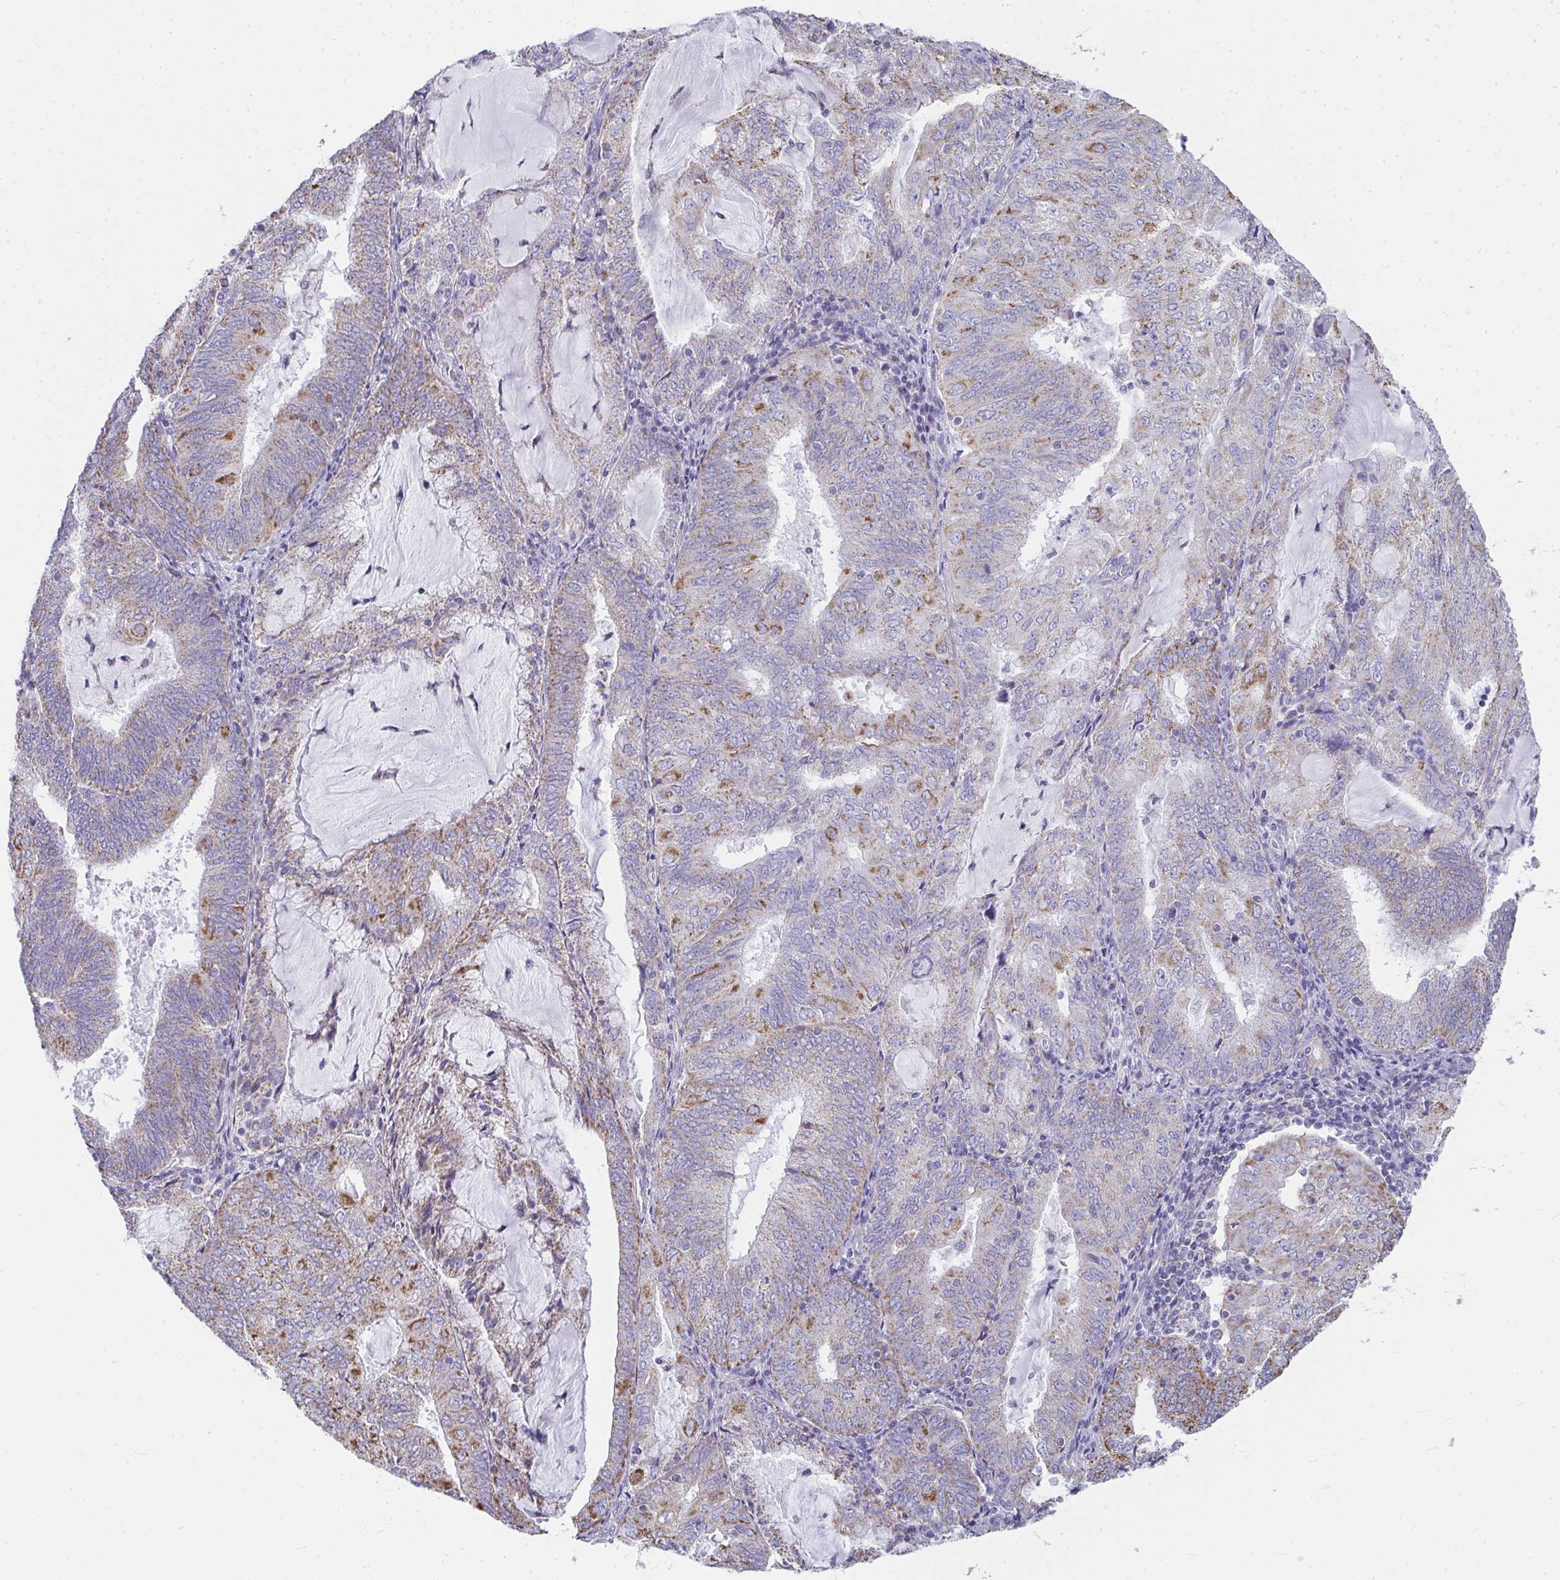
{"staining": {"intensity": "moderate", "quantity": "25%-75%", "location": "cytoplasmic/membranous"}, "tissue": "endometrial cancer", "cell_type": "Tumor cells", "image_type": "cancer", "snomed": [{"axis": "morphology", "description": "Adenocarcinoma, NOS"}, {"axis": "topography", "description": "Endometrium"}], "caption": "This histopathology image reveals endometrial cancer (adenocarcinoma) stained with IHC to label a protein in brown. The cytoplasmic/membranous of tumor cells show moderate positivity for the protein. Nuclei are counter-stained blue.", "gene": "SLC6A1", "patient": {"sex": "female", "age": 81}}